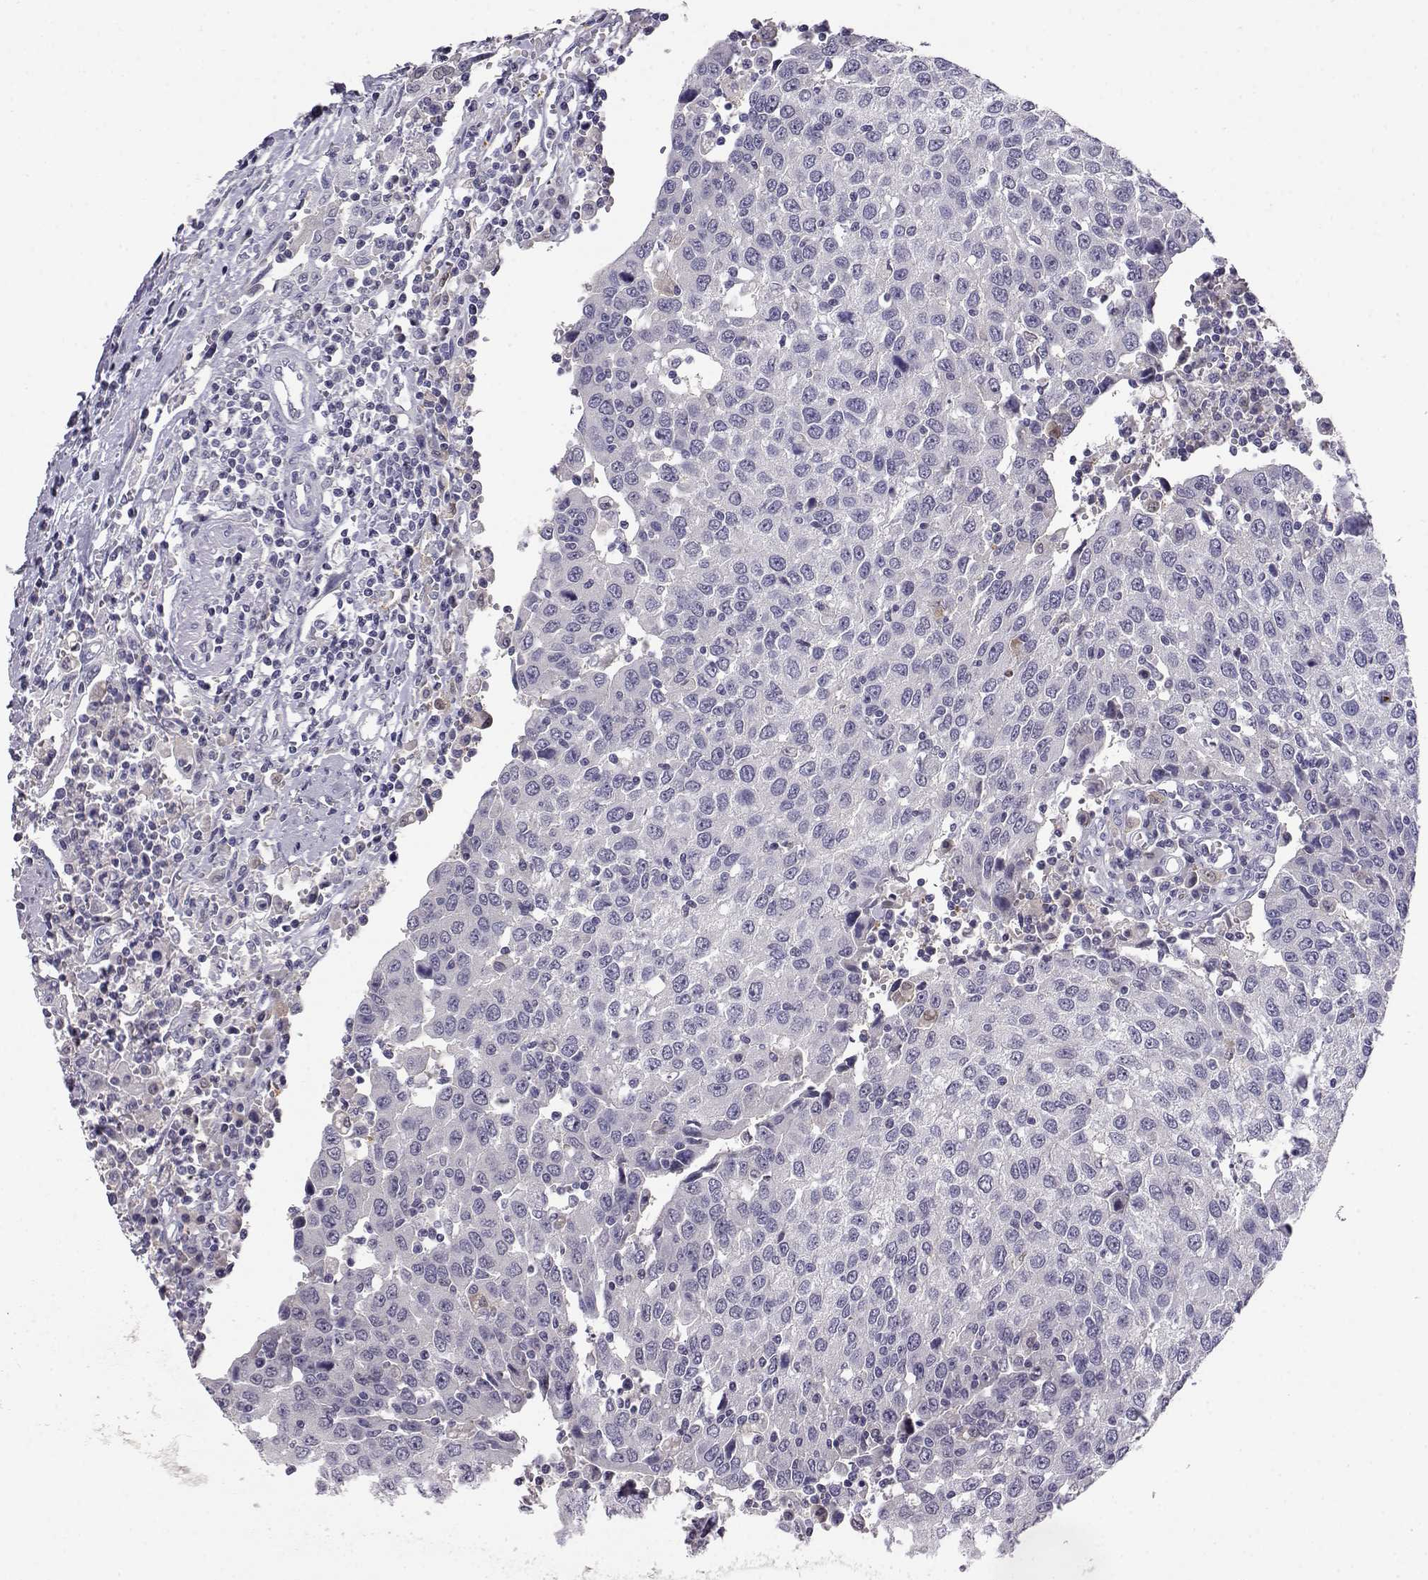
{"staining": {"intensity": "negative", "quantity": "none", "location": "none"}, "tissue": "urothelial cancer", "cell_type": "Tumor cells", "image_type": "cancer", "snomed": [{"axis": "morphology", "description": "Urothelial carcinoma, High grade"}, {"axis": "topography", "description": "Urinary bladder"}], "caption": "IHC of urothelial cancer reveals no expression in tumor cells.", "gene": "AKR1B1", "patient": {"sex": "female", "age": 85}}